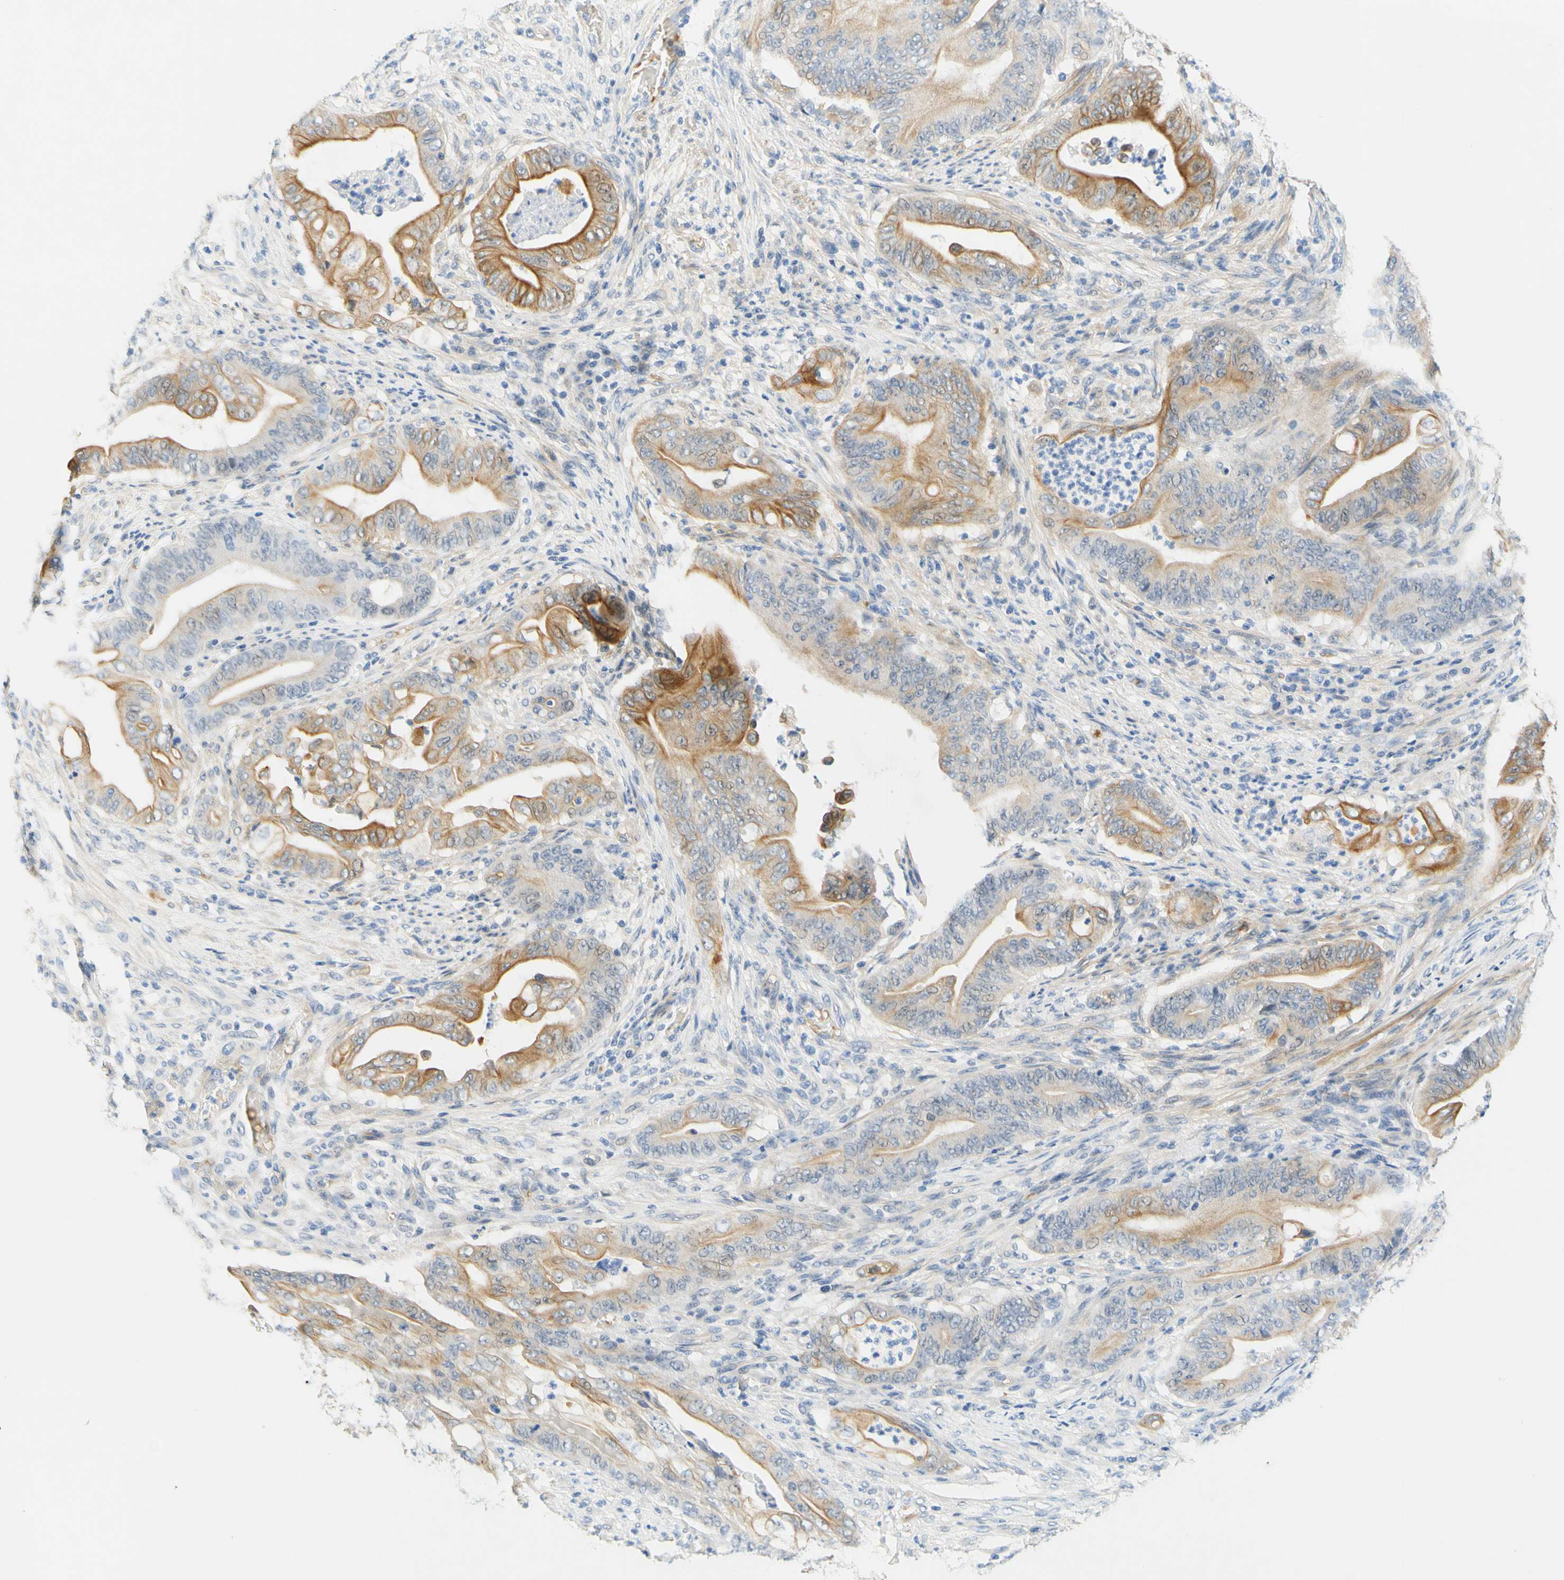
{"staining": {"intensity": "moderate", "quantity": "25%-75%", "location": "cytoplasmic/membranous"}, "tissue": "stomach cancer", "cell_type": "Tumor cells", "image_type": "cancer", "snomed": [{"axis": "morphology", "description": "Adenocarcinoma, NOS"}, {"axis": "topography", "description": "Stomach"}], "caption": "The image demonstrates staining of stomach cancer, revealing moderate cytoplasmic/membranous protein staining (brown color) within tumor cells.", "gene": "ENTREP2", "patient": {"sex": "female", "age": 73}}